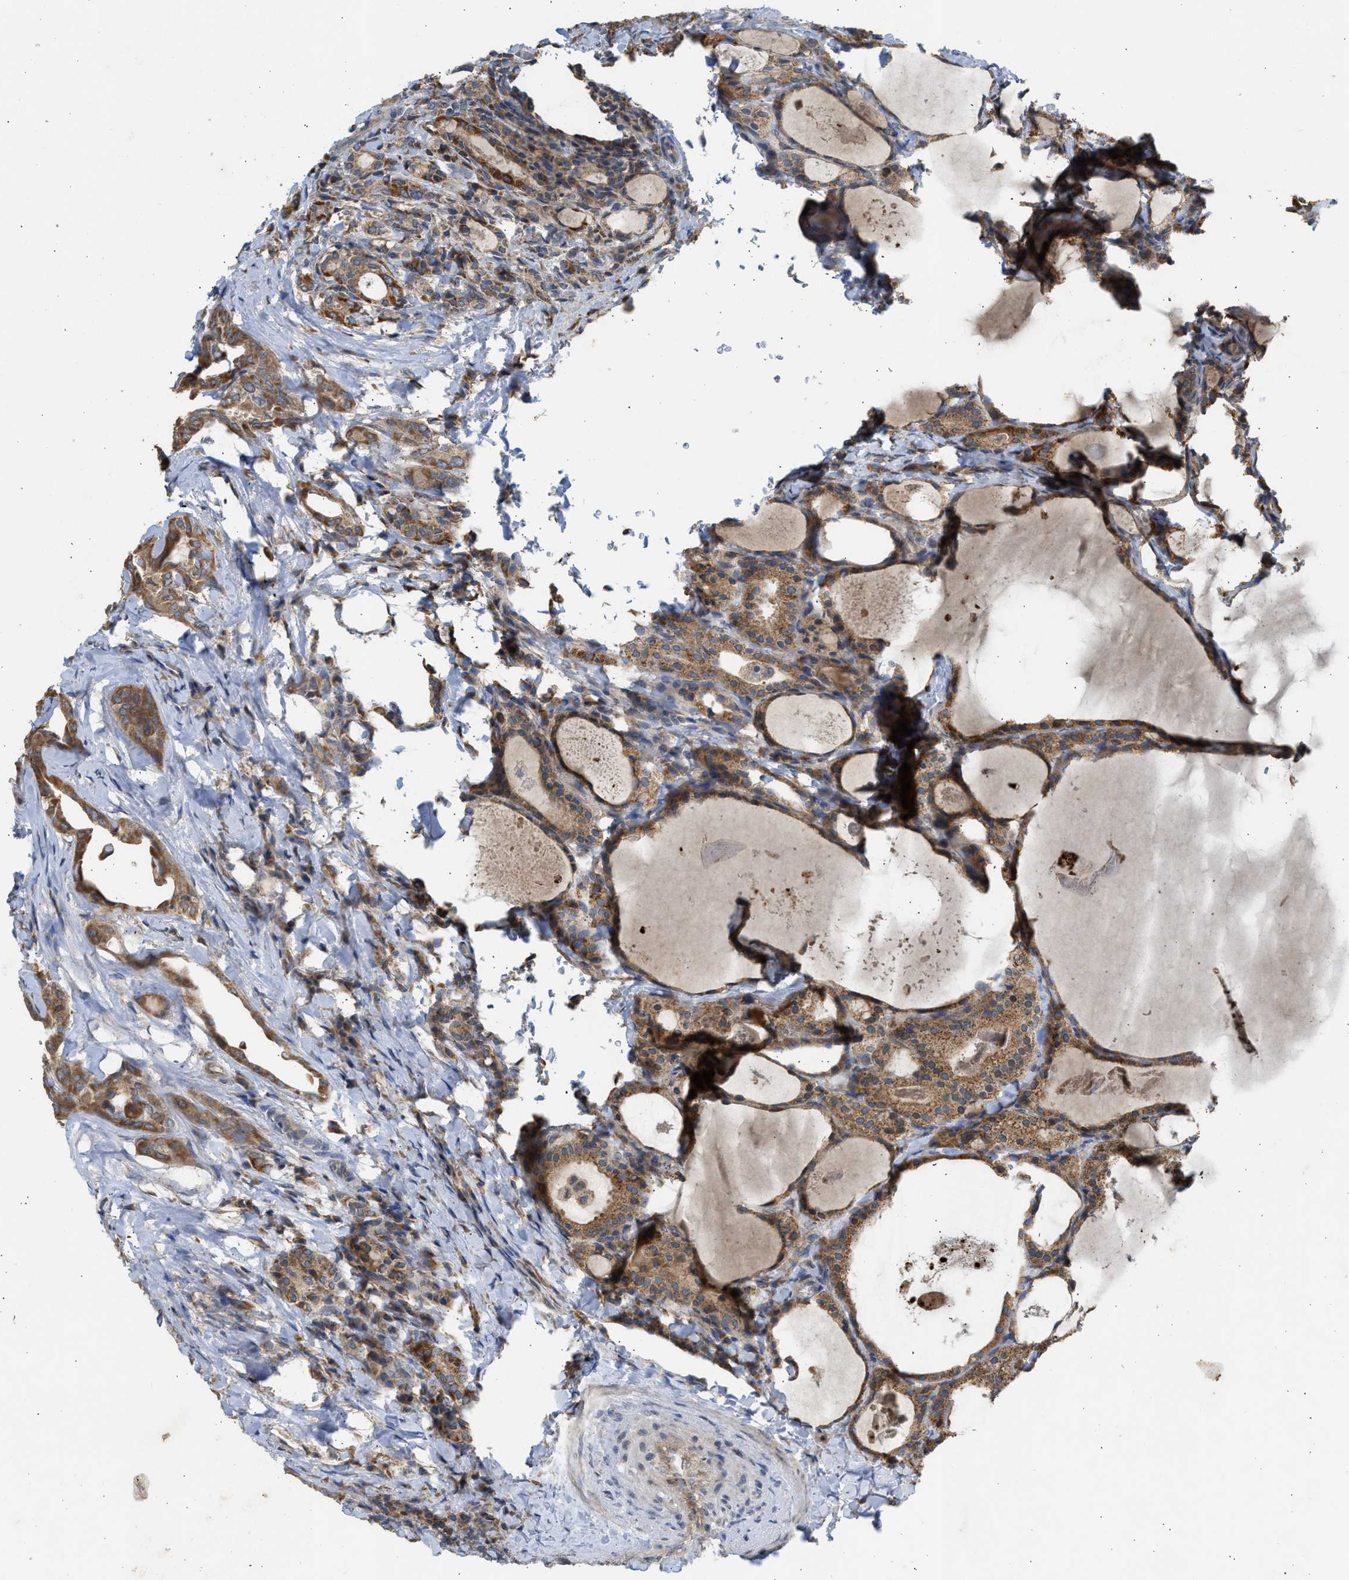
{"staining": {"intensity": "moderate", "quantity": ">75%", "location": "cytoplasmic/membranous"}, "tissue": "thyroid cancer", "cell_type": "Tumor cells", "image_type": "cancer", "snomed": [{"axis": "morphology", "description": "Papillary adenocarcinoma, NOS"}, {"axis": "topography", "description": "Thyroid gland"}], "caption": "Brown immunohistochemical staining in thyroid cancer (papillary adenocarcinoma) shows moderate cytoplasmic/membranous expression in about >75% of tumor cells. The protein is stained brown, and the nuclei are stained in blue (DAB (3,3'-diaminobenzidine) IHC with brightfield microscopy, high magnification).", "gene": "CYP1A1", "patient": {"sex": "female", "age": 42}}